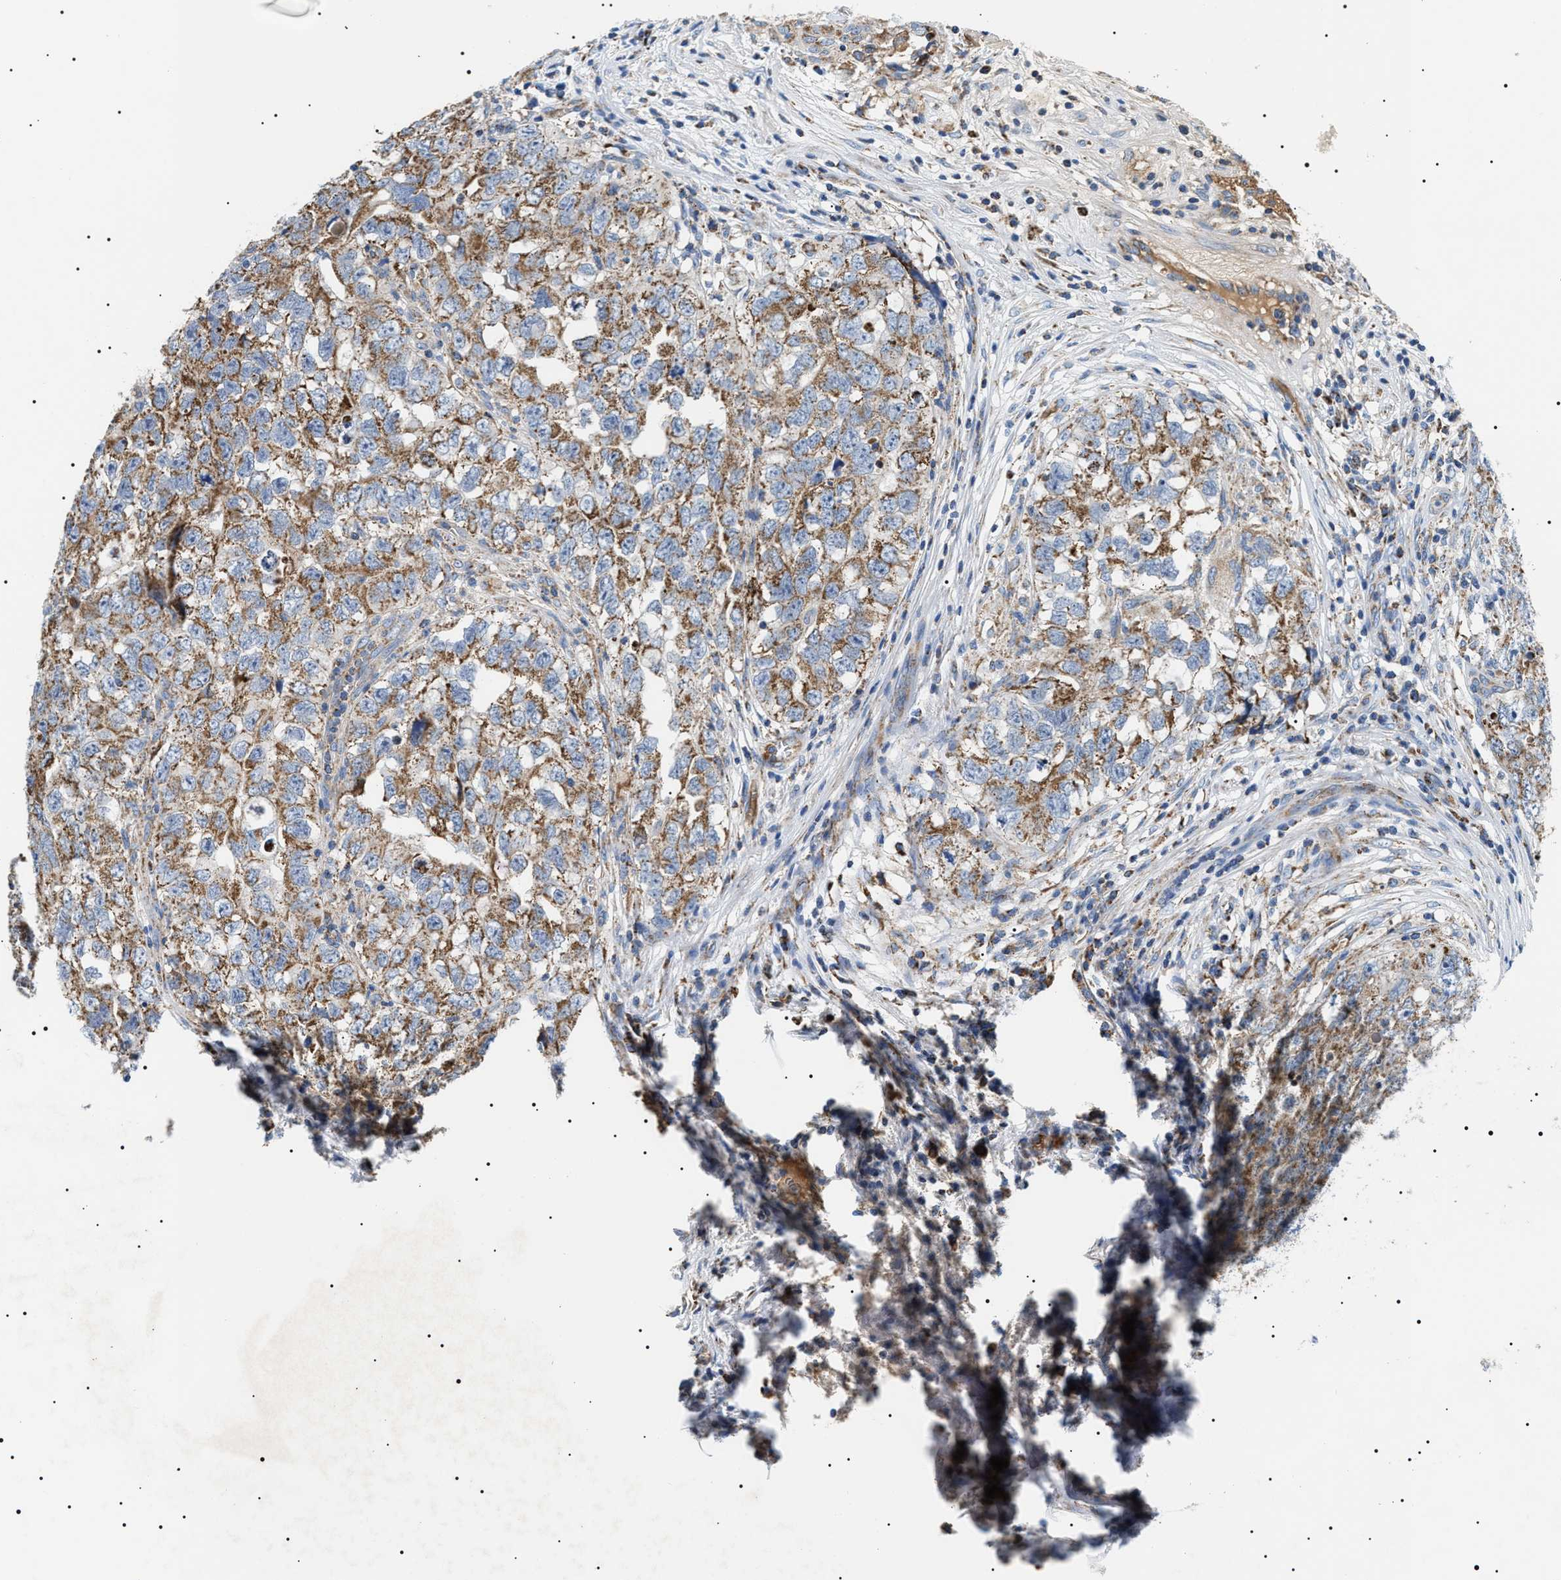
{"staining": {"intensity": "moderate", "quantity": "25%-75%", "location": "cytoplasmic/membranous"}, "tissue": "testis cancer", "cell_type": "Tumor cells", "image_type": "cancer", "snomed": [{"axis": "morphology", "description": "Seminoma, NOS"}, {"axis": "morphology", "description": "Carcinoma, Embryonal, NOS"}, {"axis": "topography", "description": "Testis"}], "caption": "Immunohistochemical staining of testis cancer (embryonal carcinoma) shows moderate cytoplasmic/membranous protein expression in about 25%-75% of tumor cells.", "gene": "OXSM", "patient": {"sex": "male", "age": 43}}